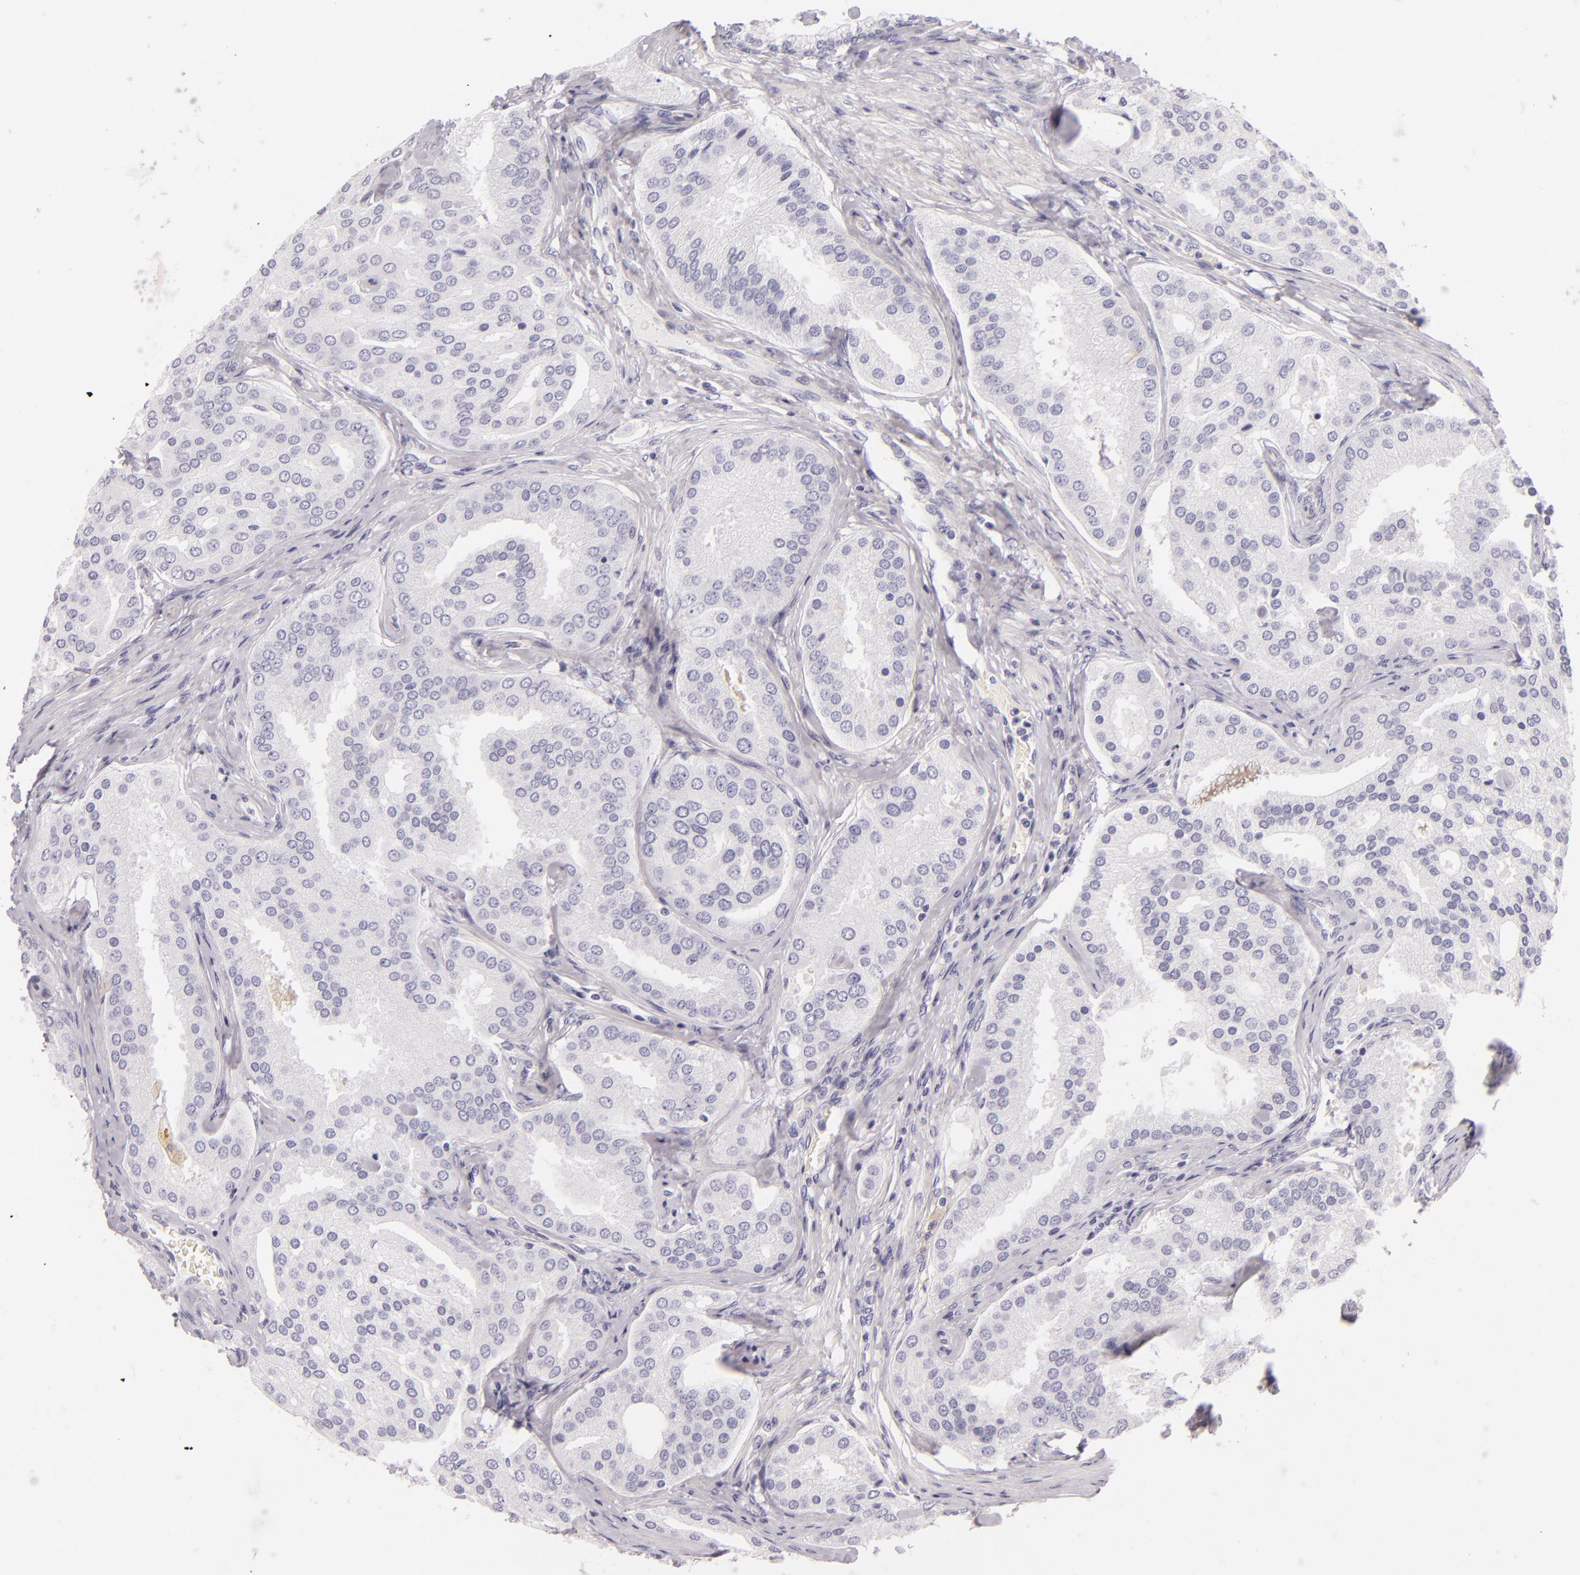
{"staining": {"intensity": "negative", "quantity": "none", "location": "none"}, "tissue": "prostate cancer", "cell_type": "Tumor cells", "image_type": "cancer", "snomed": [{"axis": "morphology", "description": "Adenocarcinoma, High grade"}, {"axis": "topography", "description": "Prostate"}], "caption": "Tumor cells are negative for brown protein staining in prostate adenocarcinoma (high-grade). The staining was performed using DAB to visualize the protein expression in brown, while the nuclei were stained in blue with hematoxylin (Magnification: 20x).", "gene": "INA", "patient": {"sex": "male", "age": 64}}